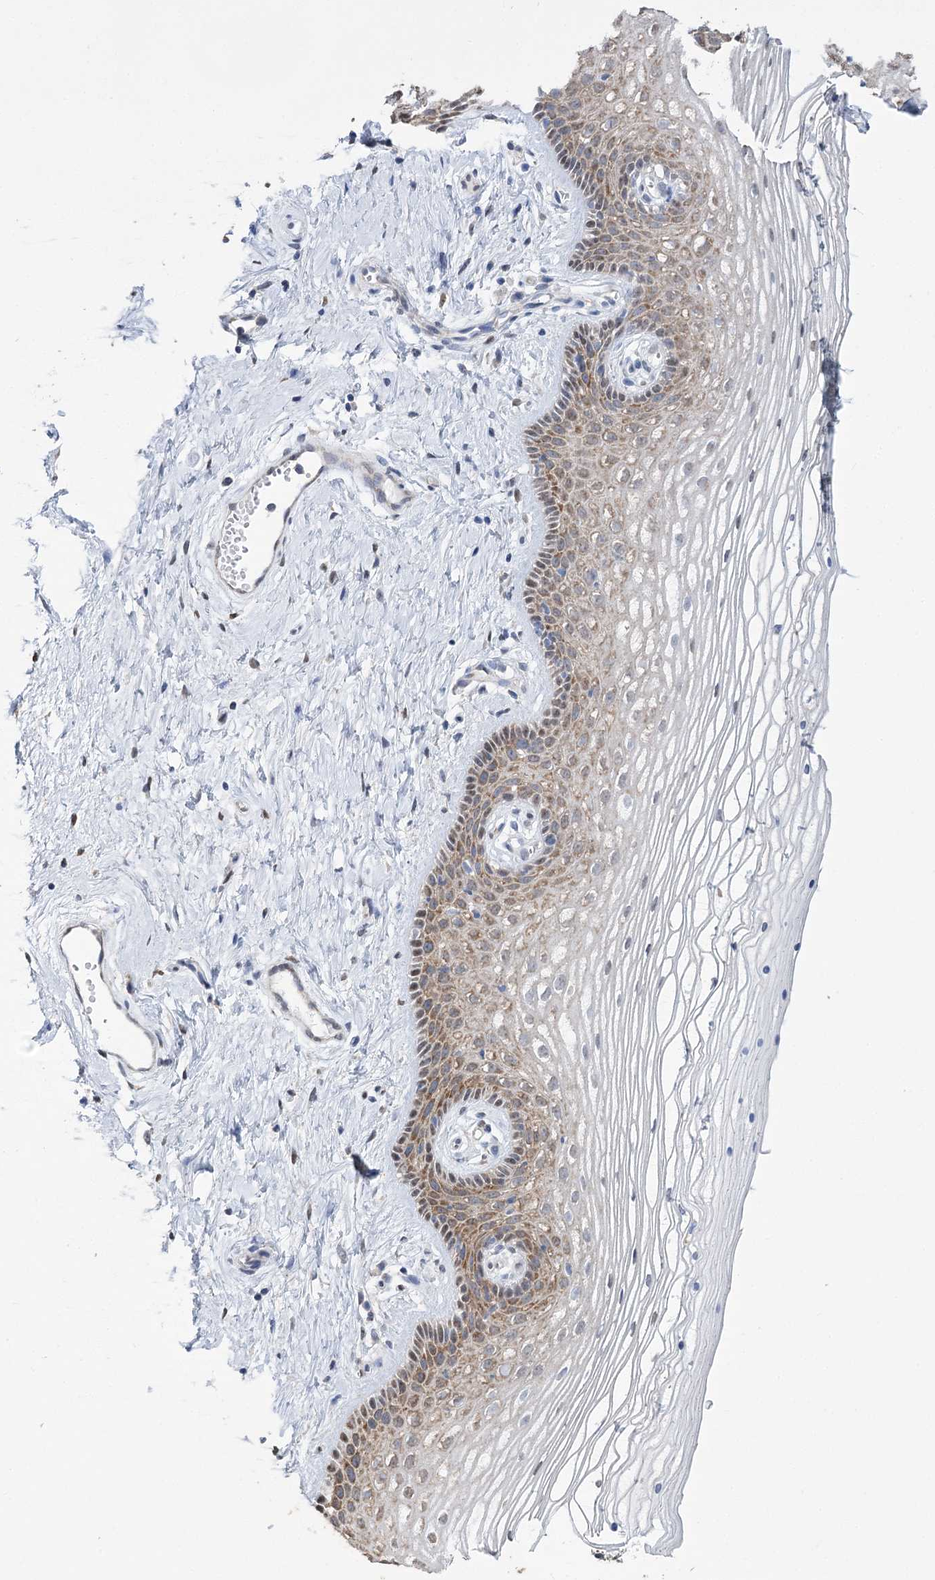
{"staining": {"intensity": "moderate", "quantity": ">75%", "location": "cytoplasmic/membranous,nuclear"}, "tissue": "vagina", "cell_type": "Squamous epithelial cells", "image_type": "normal", "snomed": [{"axis": "morphology", "description": "Normal tissue, NOS"}, {"axis": "topography", "description": "Vagina"}], "caption": "Squamous epithelial cells demonstrate medium levels of moderate cytoplasmic/membranous,nuclear positivity in approximately >75% of cells in normal human vagina.", "gene": "NFU1", "patient": {"sex": "female", "age": 46}}